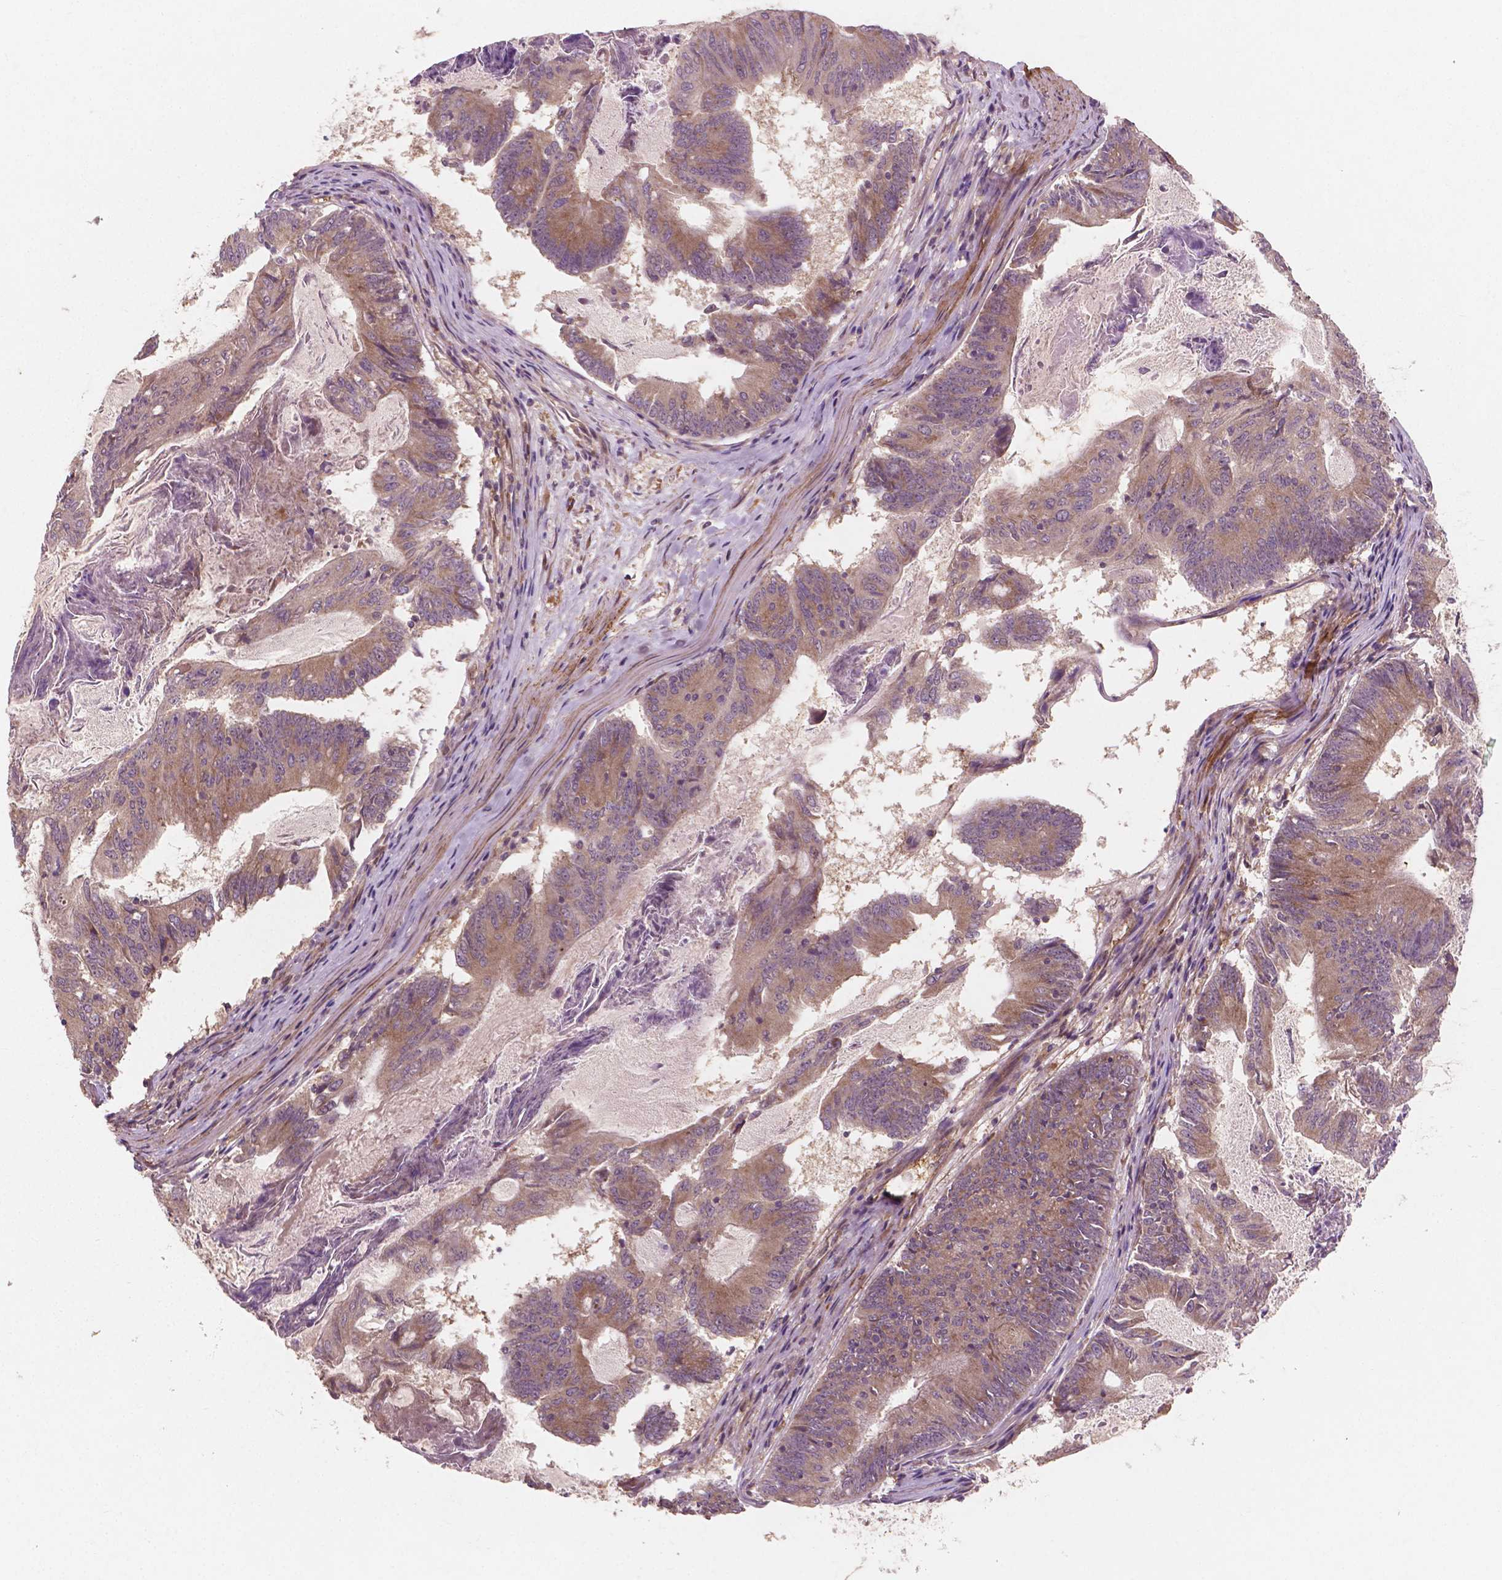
{"staining": {"intensity": "moderate", "quantity": ">75%", "location": "cytoplasmic/membranous"}, "tissue": "colorectal cancer", "cell_type": "Tumor cells", "image_type": "cancer", "snomed": [{"axis": "morphology", "description": "Adenocarcinoma, NOS"}, {"axis": "topography", "description": "Colon"}], "caption": "Colorectal cancer (adenocarcinoma) stained with a brown dye shows moderate cytoplasmic/membranous positive positivity in approximately >75% of tumor cells.", "gene": "CYFIP2", "patient": {"sex": "female", "age": 70}}